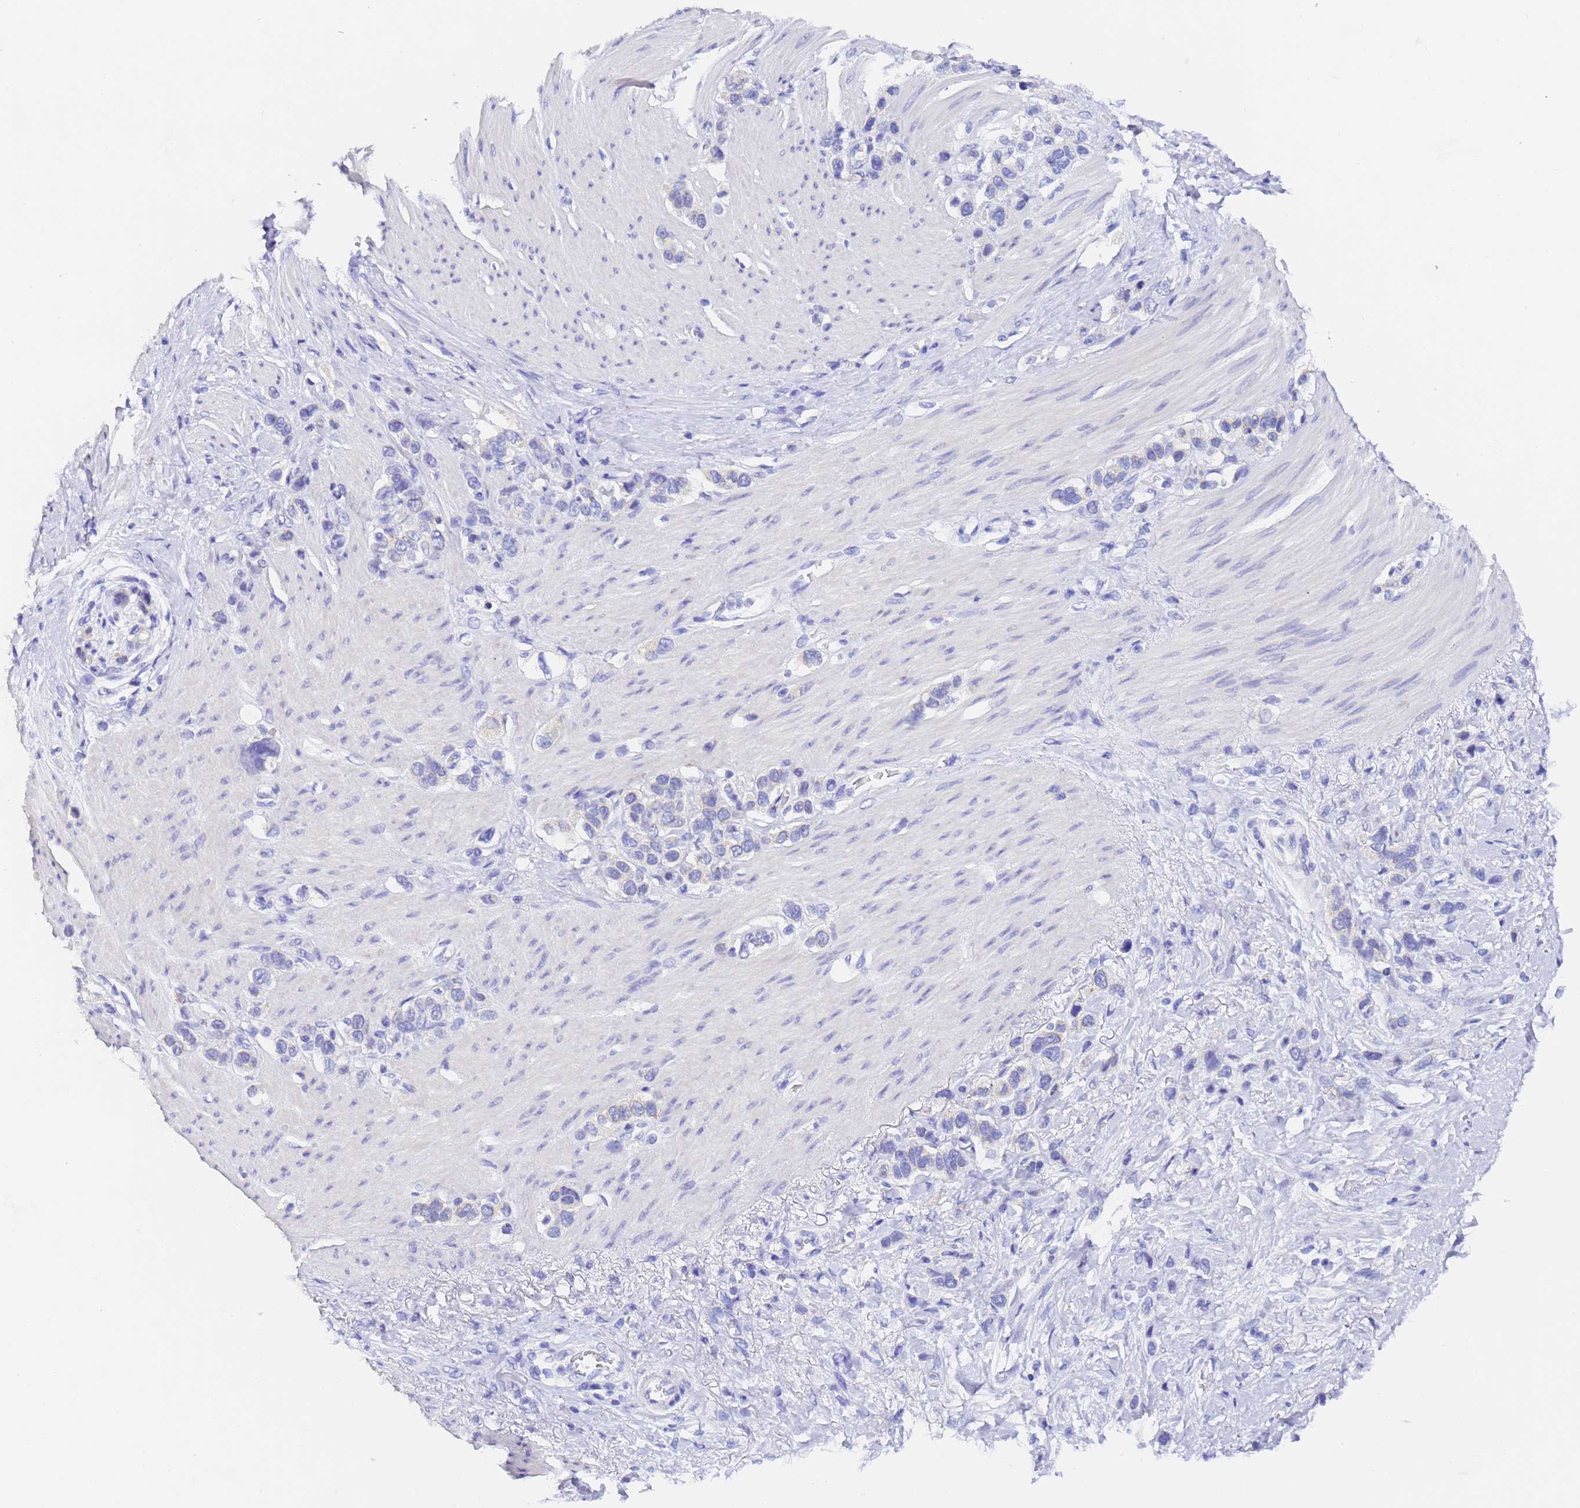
{"staining": {"intensity": "negative", "quantity": "none", "location": "none"}, "tissue": "stomach cancer", "cell_type": "Tumor cells", "image_type": "cancer", "snomed": [{"axis": "morphology", "description": "Adenocarcinoma, NOS"}, {"axis": "morphology", "description": "Adenocarcinoma, High grade"}, {"axis": "topography", "description": "Stomach, upper"}, {"axis": "topography", "description": "Stomach, lower"}], "caption": "High power microscopy image of an IHC image of stomach adenocarcinoma (high-grade), revealing no significant positivity in tumor cells. (DAB immunohistochemistry (IHC) visualized using brightfield microscopy, high magnification).", "gene": "GABRA1", "patient": {"sex": "female", "age": 65}}